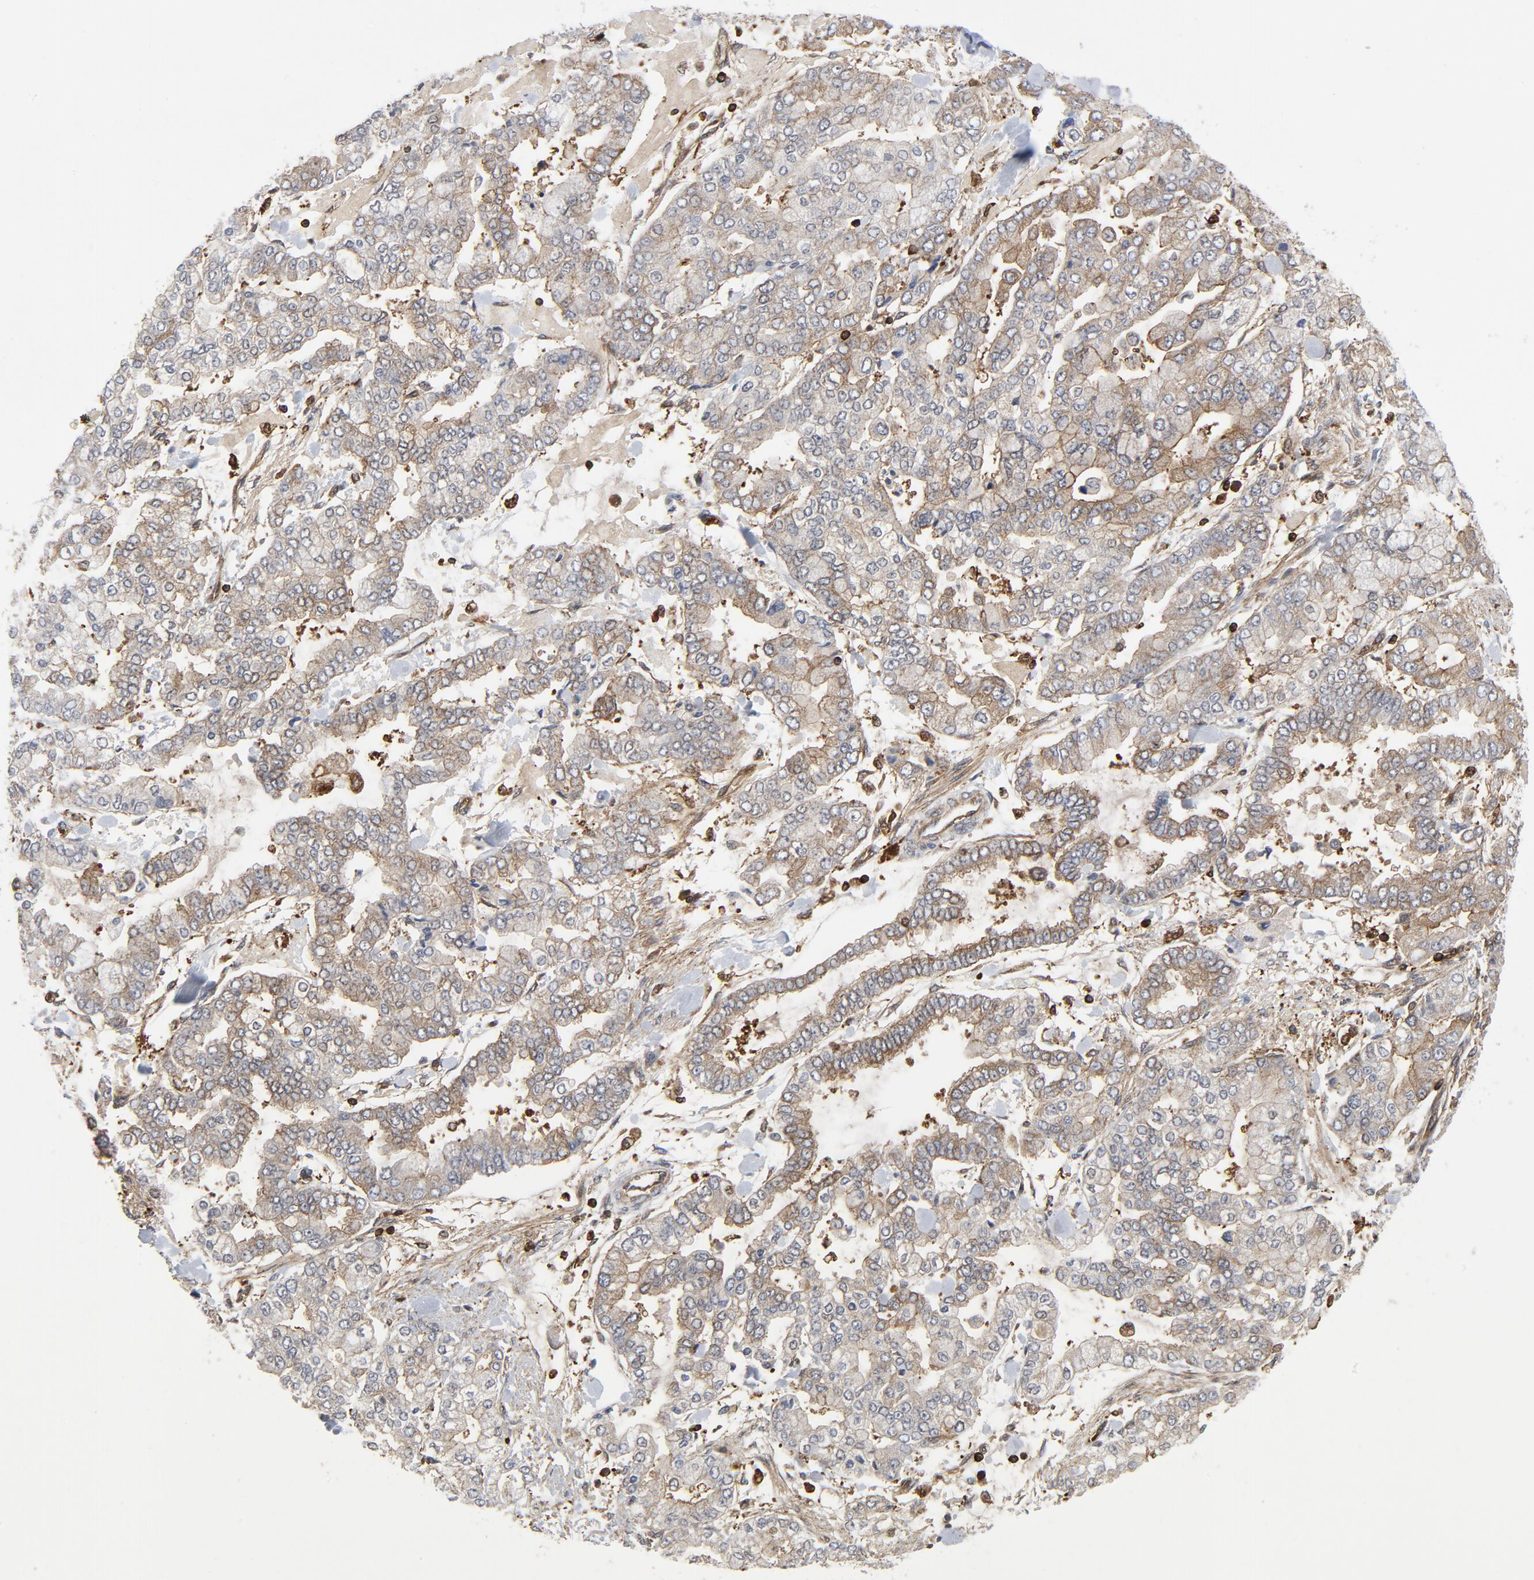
{"staining": {"intensity": "weak", "quantity": ">75%", "location": "cytoplasmic/membranous"}, "tissue": "stomach cancer", "cell_type": "Tumor cells", "image_type": "cancer", "snomed": [{"axis": "morphology", "description": "Normal tissue, NOS"}, {"axis": "morphology", "description": "Adenocarcinoma, NOS"}, {"axis": "topography", "description": "Stomach, upper"}, {"axis": "topography", "description": "Stomach"}], "caption": "Stomach adenocarcinoma stained for a protein (brown) displays weak cytoplasmic/membranous positive expression in approximately >75% of tumor cells.", "gene": "YES1", "patient": {"sex": "male", "age": 76}}